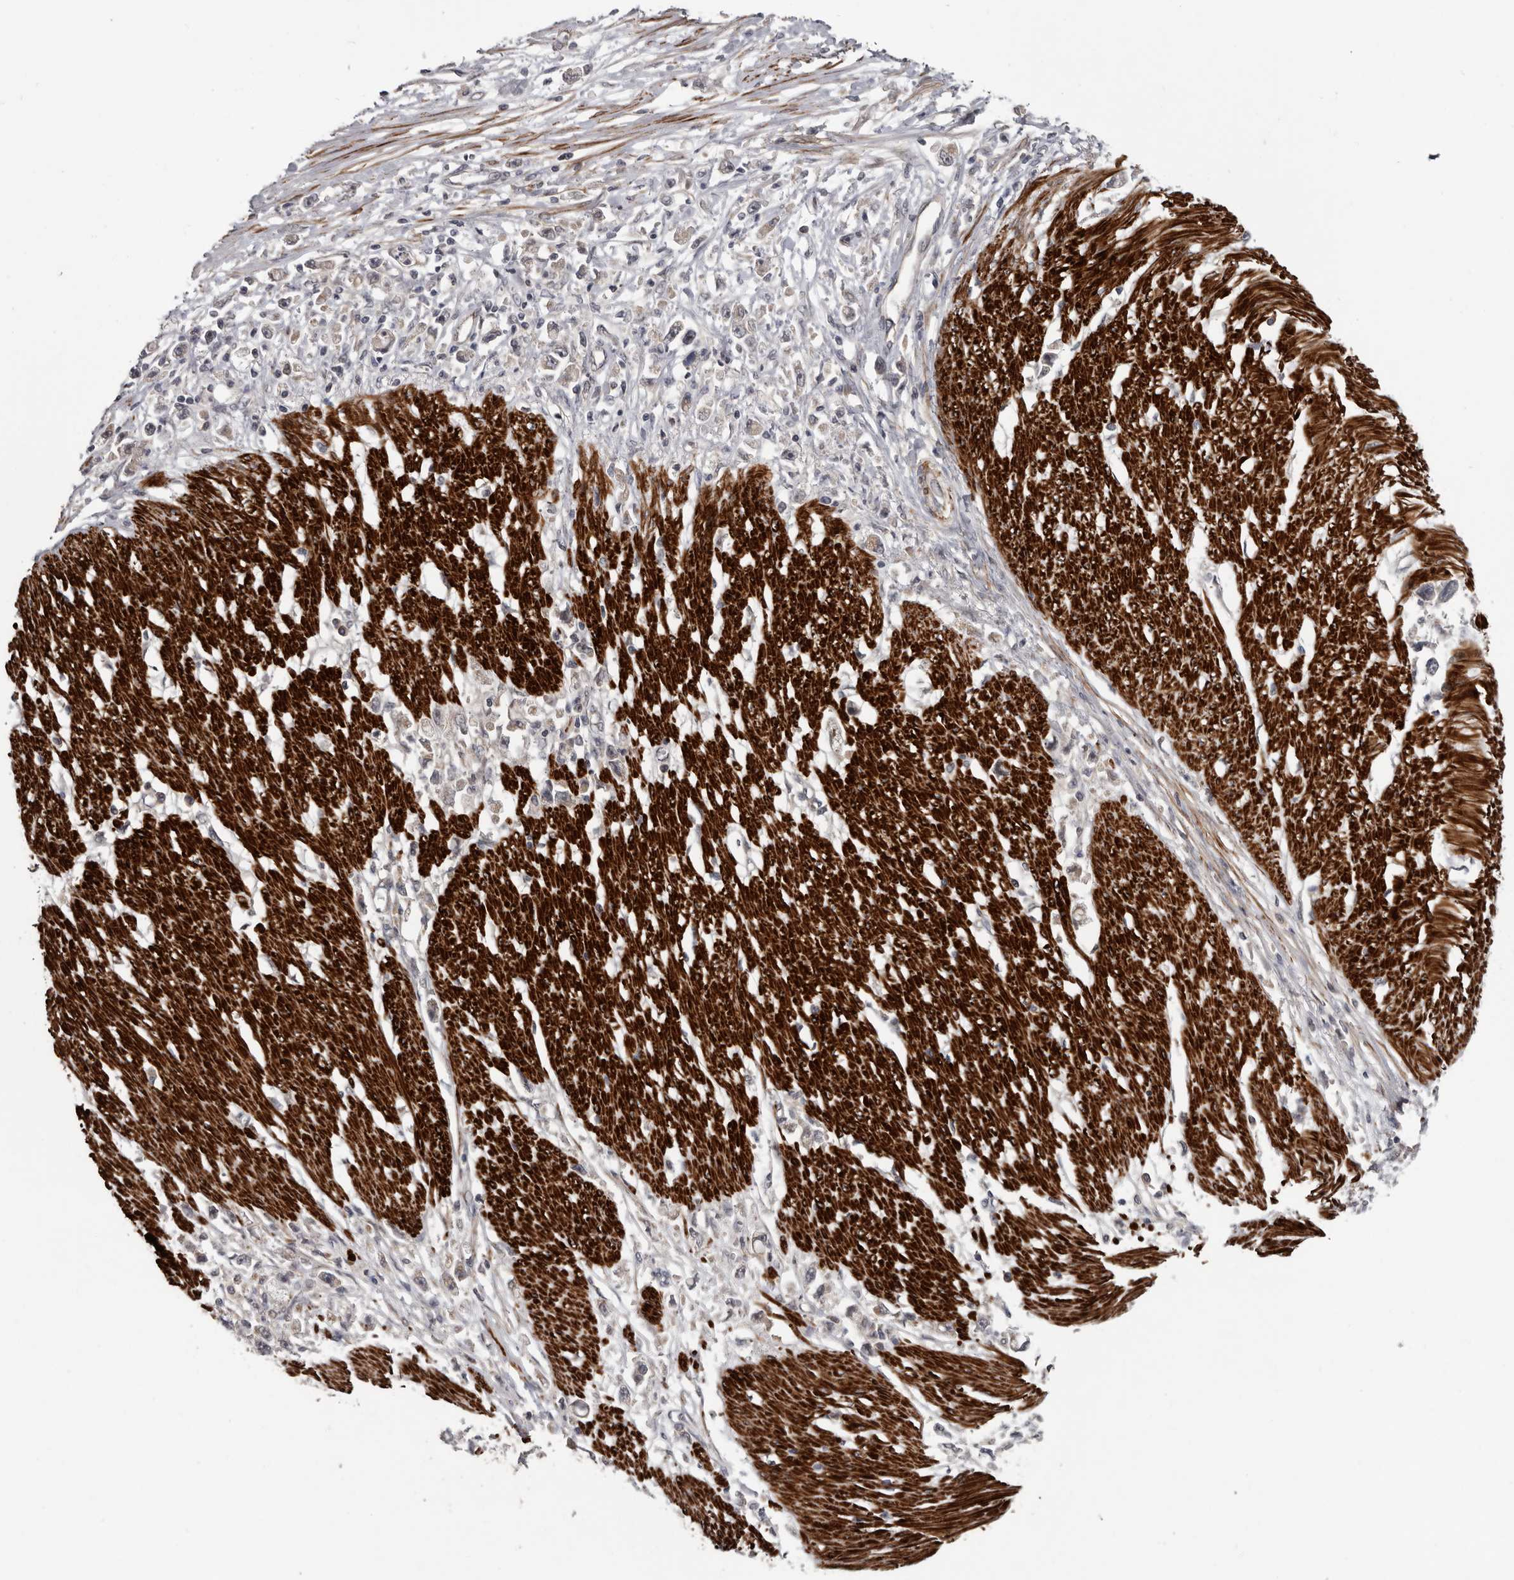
{"staining": {"intensity": "weak", "quantity": "<25%", "location": "cytoplasmic/membranous"}, "tissue": "stomach cancer", "cell_type": "Tumor cells", "image_type": "cancer", "snomed": [{"axis": "morphology", "description": "Adenocarcinoma, NOS"}, {"axis": "topography", "description": "Stomach"}], "caption": "Immunohistochemistry micrograph of neoplastic tissue: stomach cancer stained with DAB displays no significant protein positivity in tumor cells. Brightfield microscopy of immunohistochemistry (IHC) stained with DAB (brown) and hematoxylin (blue), captured at high magnification.", "gene": "FGFR4", "patient": {"sex": "female", "age": 59}}